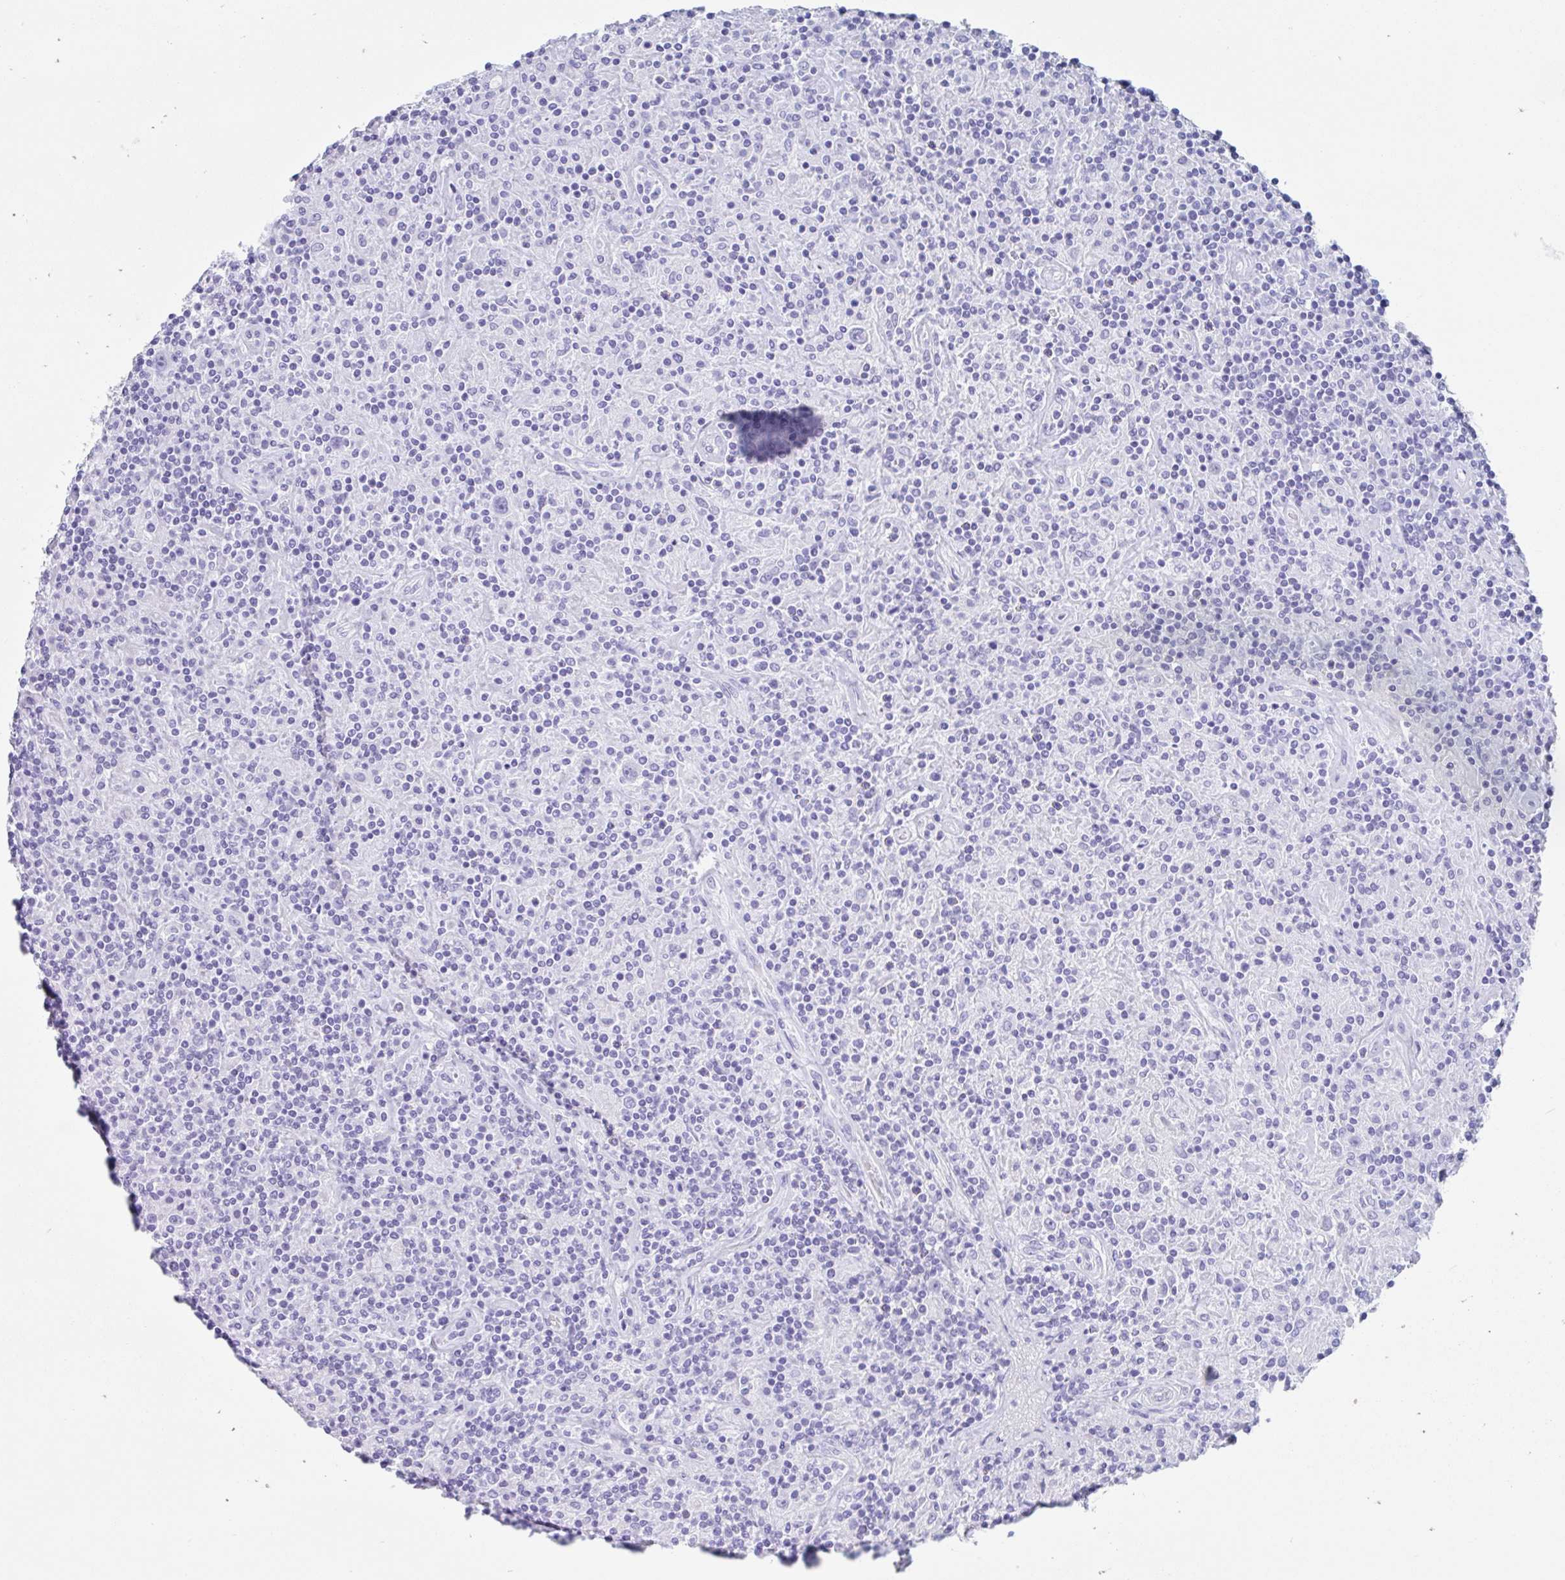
{"staining": {"intensity": "negative", "quantity": "none", "location": "none"}, "tissue": "lymphoma", "cell_type": "Tumor cells", "image_type": "cancer", "snomed": [{"axis": "morphology", "description": "Hodgkin's disease, NOS"}, {"axis": "topography", "description": "Lymph node"}], "caption": "The histopathology image displays no significant staining in tumor cells of Hodgkin's disease. (Immunohistochemistry (ihc), brightfield microscopy, high magnification).", "gene": "CPTP", "patient": {"sex": "male", "age": 70}}